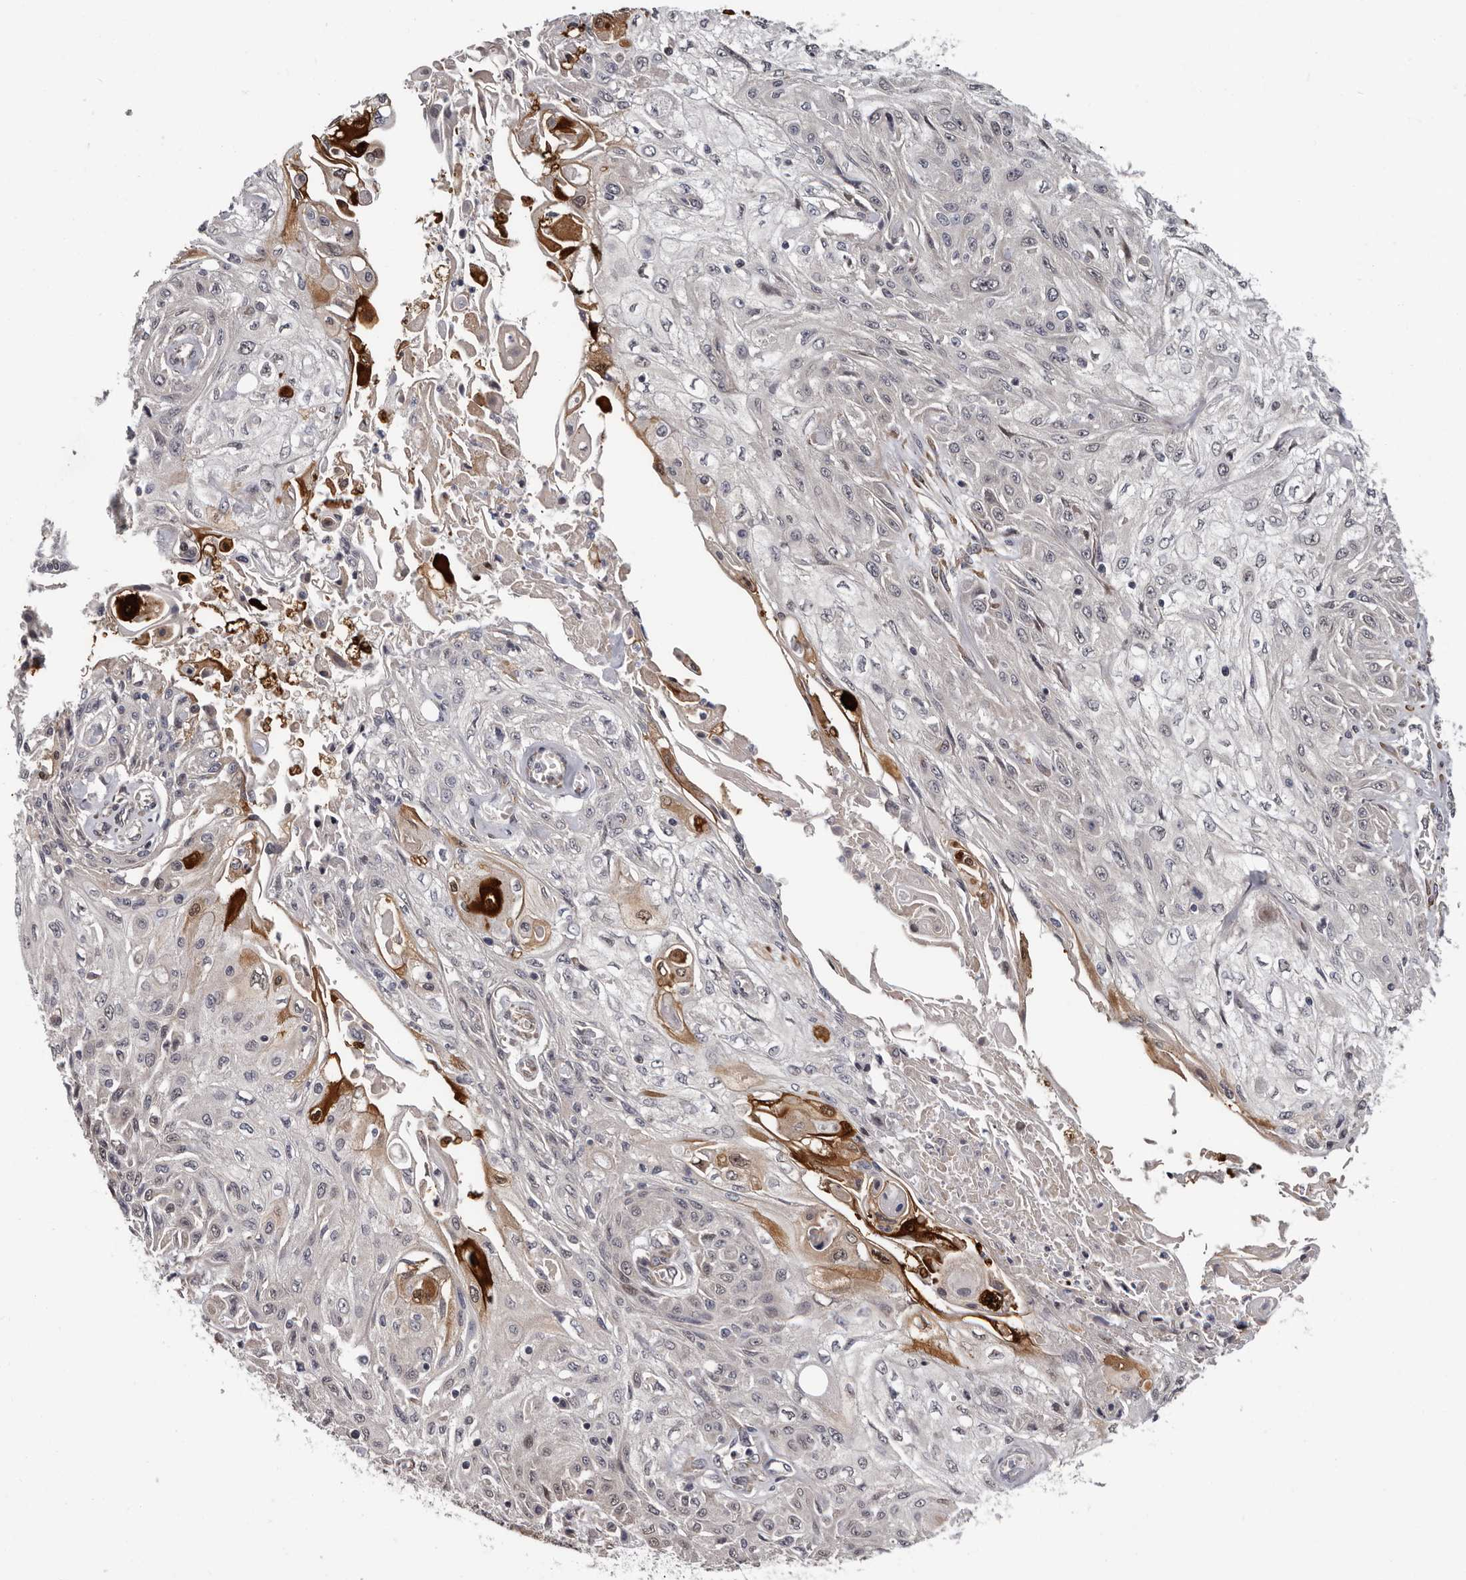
{"staining": {"intensity": "strong", "quantity": "<25%", "location": "cytoplasmic/membranous,nuclear"}, "tissue": "skin cancer", "cell_type": "Tumor cells", "image_type": "cancer", "snomed": [{"axis": "morphology", "description": "Squamous cell carcinoma, NOS"}, {"axis": "morphology", "description": "Squamous cell carcinoma, metastatic, NOS"}, {"axis": "topography", "description": "Skin"}, {"axis": "topography", "description": "Lymph node"}], "caption": "Skin metastatic squamous cell carcinoma stained with a brown dye exhibits strong cytoplasmic/membranous and nuclear positive staining in approximately <25% of tumor cells.", "gene": "MED8", "patient": {"sex": "male", "age": 75}}